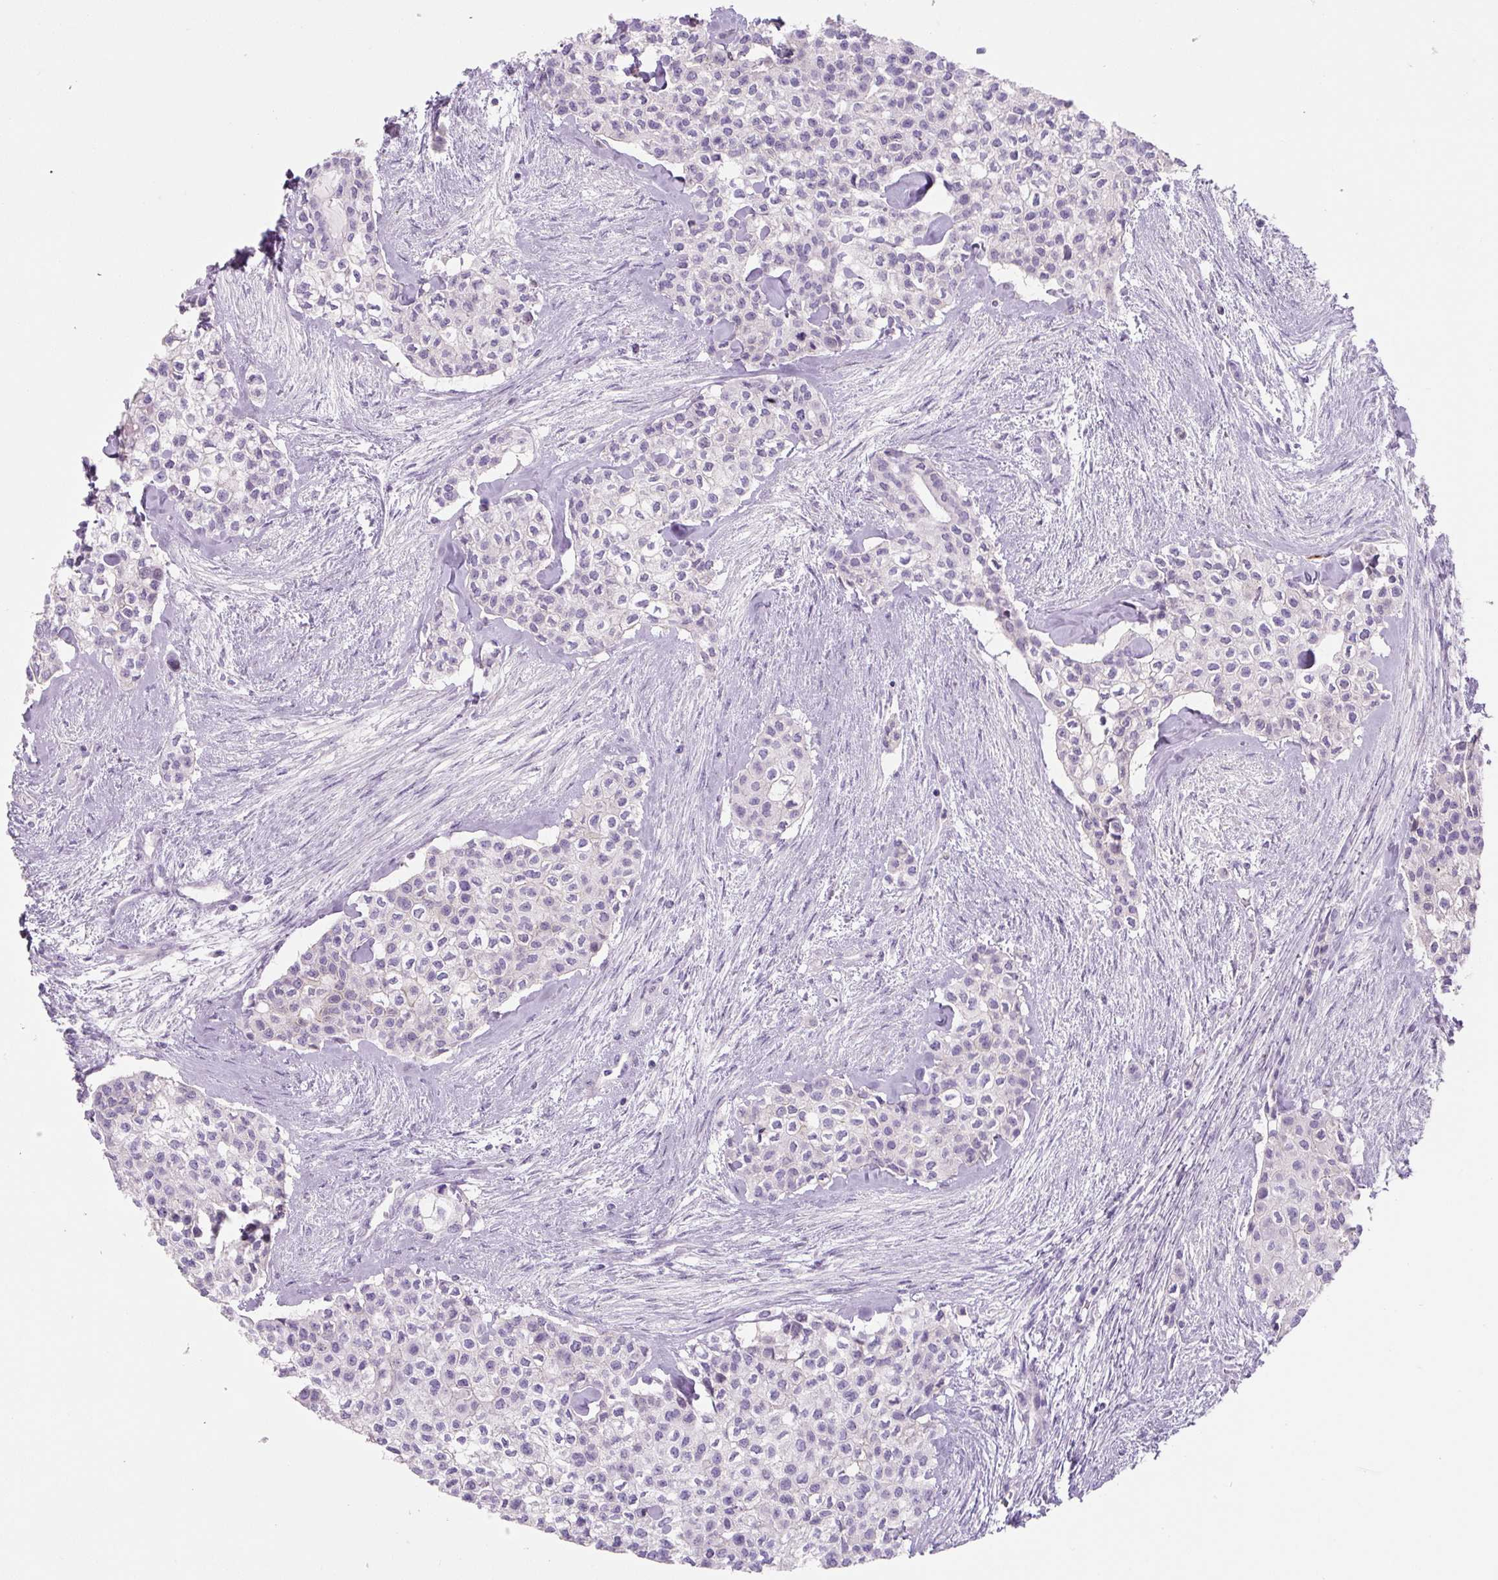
{"staining": {"intensity": "negative", "quantity": "none", "location": "none"}, "tissue": "head and neck cancer", "cell_type": "Tumor cells", "image_type": "cancer", "snomed": [{"axis": "morphology", "description": "Adenocarcinoma, NOS"}, {"axis": "topography", "description": "Head-Neck"}], "caption": "Protein analysis of head and neck cancer (adenocarcinoma) demonstrates no significant expression in tumor cells.", "gene": "PRM1", "patient": {"sex": "male", "age": 81}}